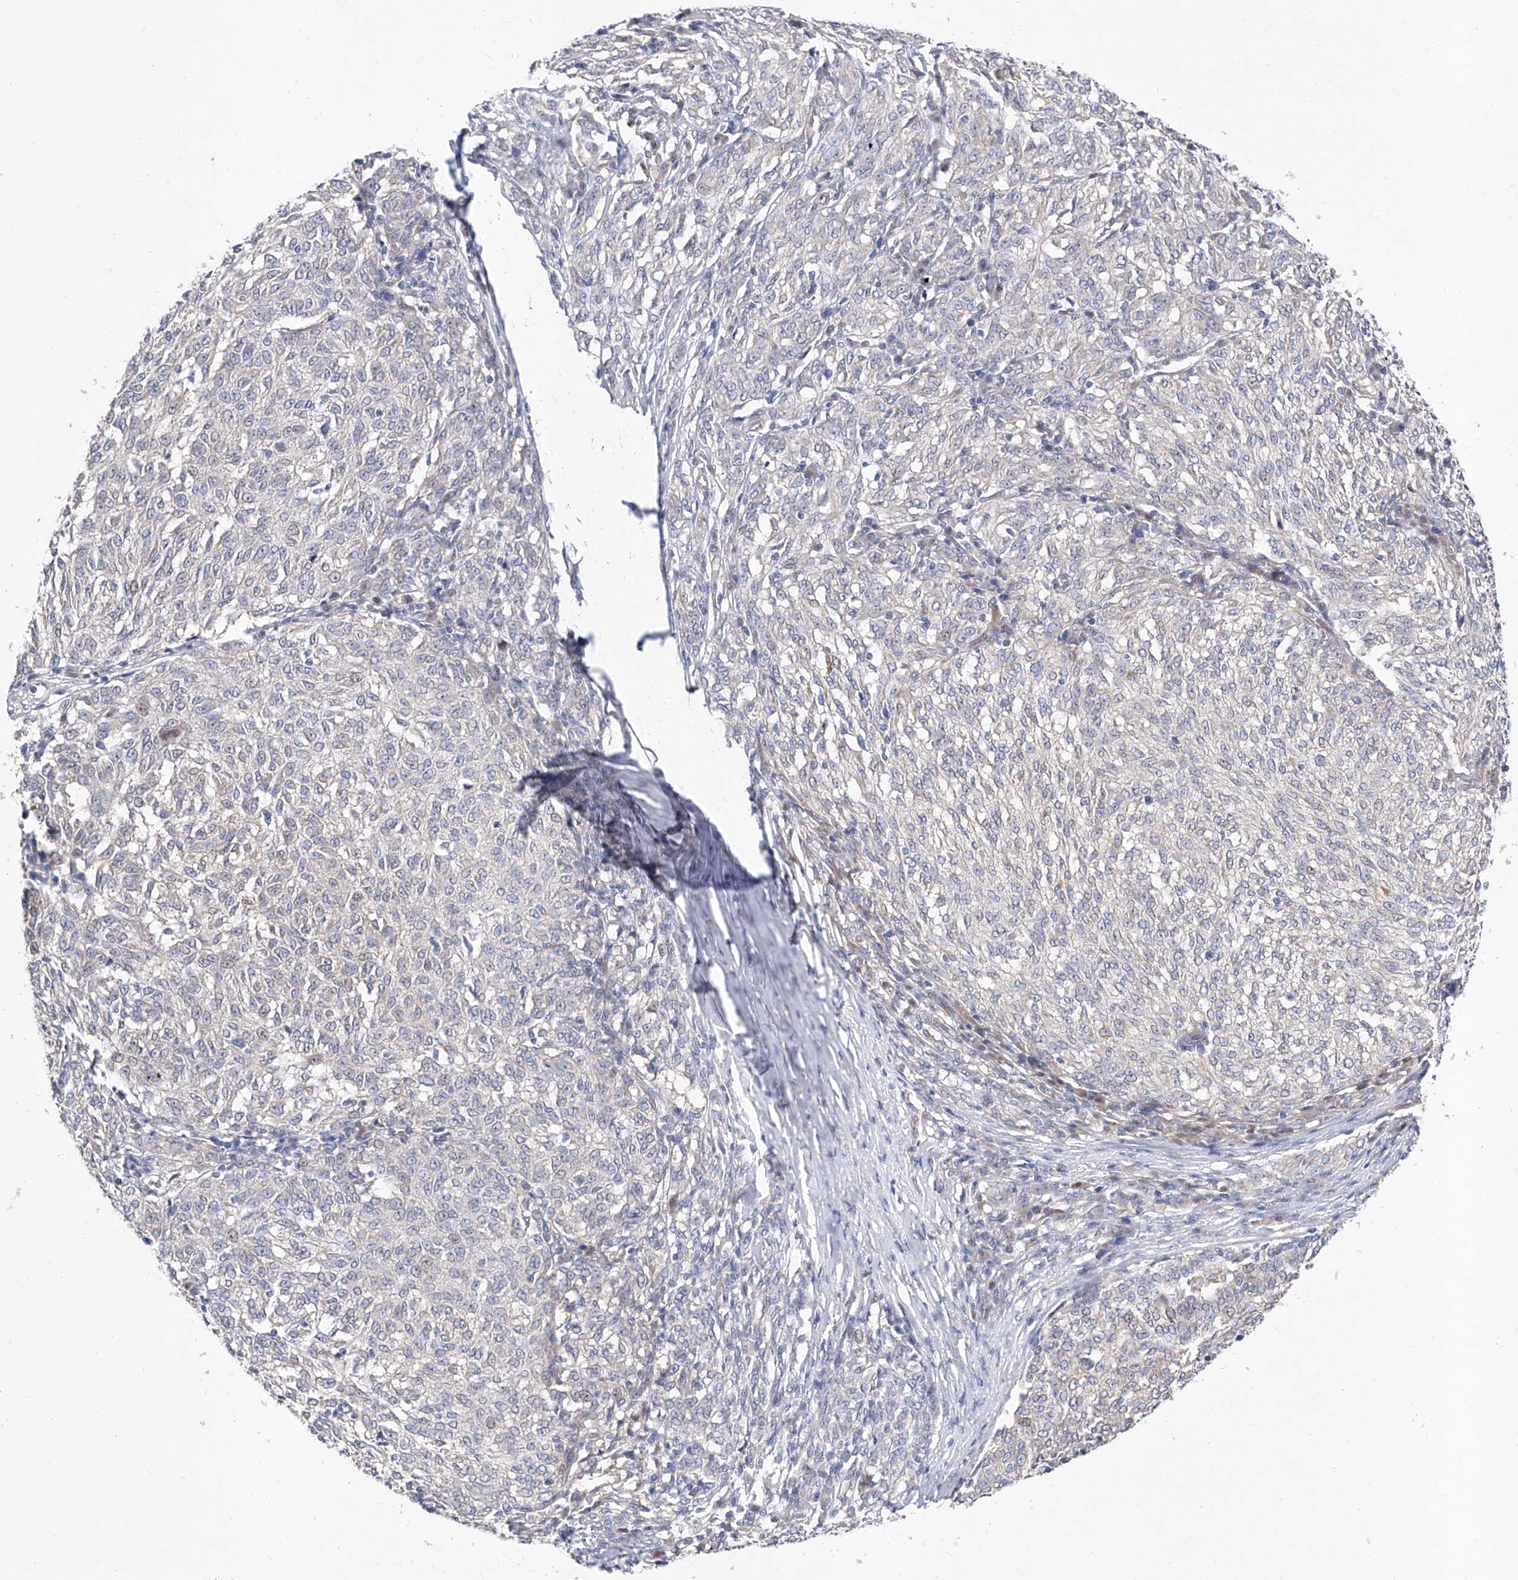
{"staining": {"intensity": "negative", "quantity": "none", "location": "none"}, "tissue": "melanoma", "cell_type": "Tumor cells", "image_type": "cancer", "snomed": [{"axis": "morphology", "description": "Malignant melanoma, NOS"}, {"axis": "topography", "description": "Skin"}], "caption": "Immunohistochemistry (IHC) image of human malignant melanoma stained for a protein (brown), which demonstrates no staining in tumor cells. Nuclei are stained in blue.", "gene": "FUCA2", "patient": {"sex": "female", "age": 72}}